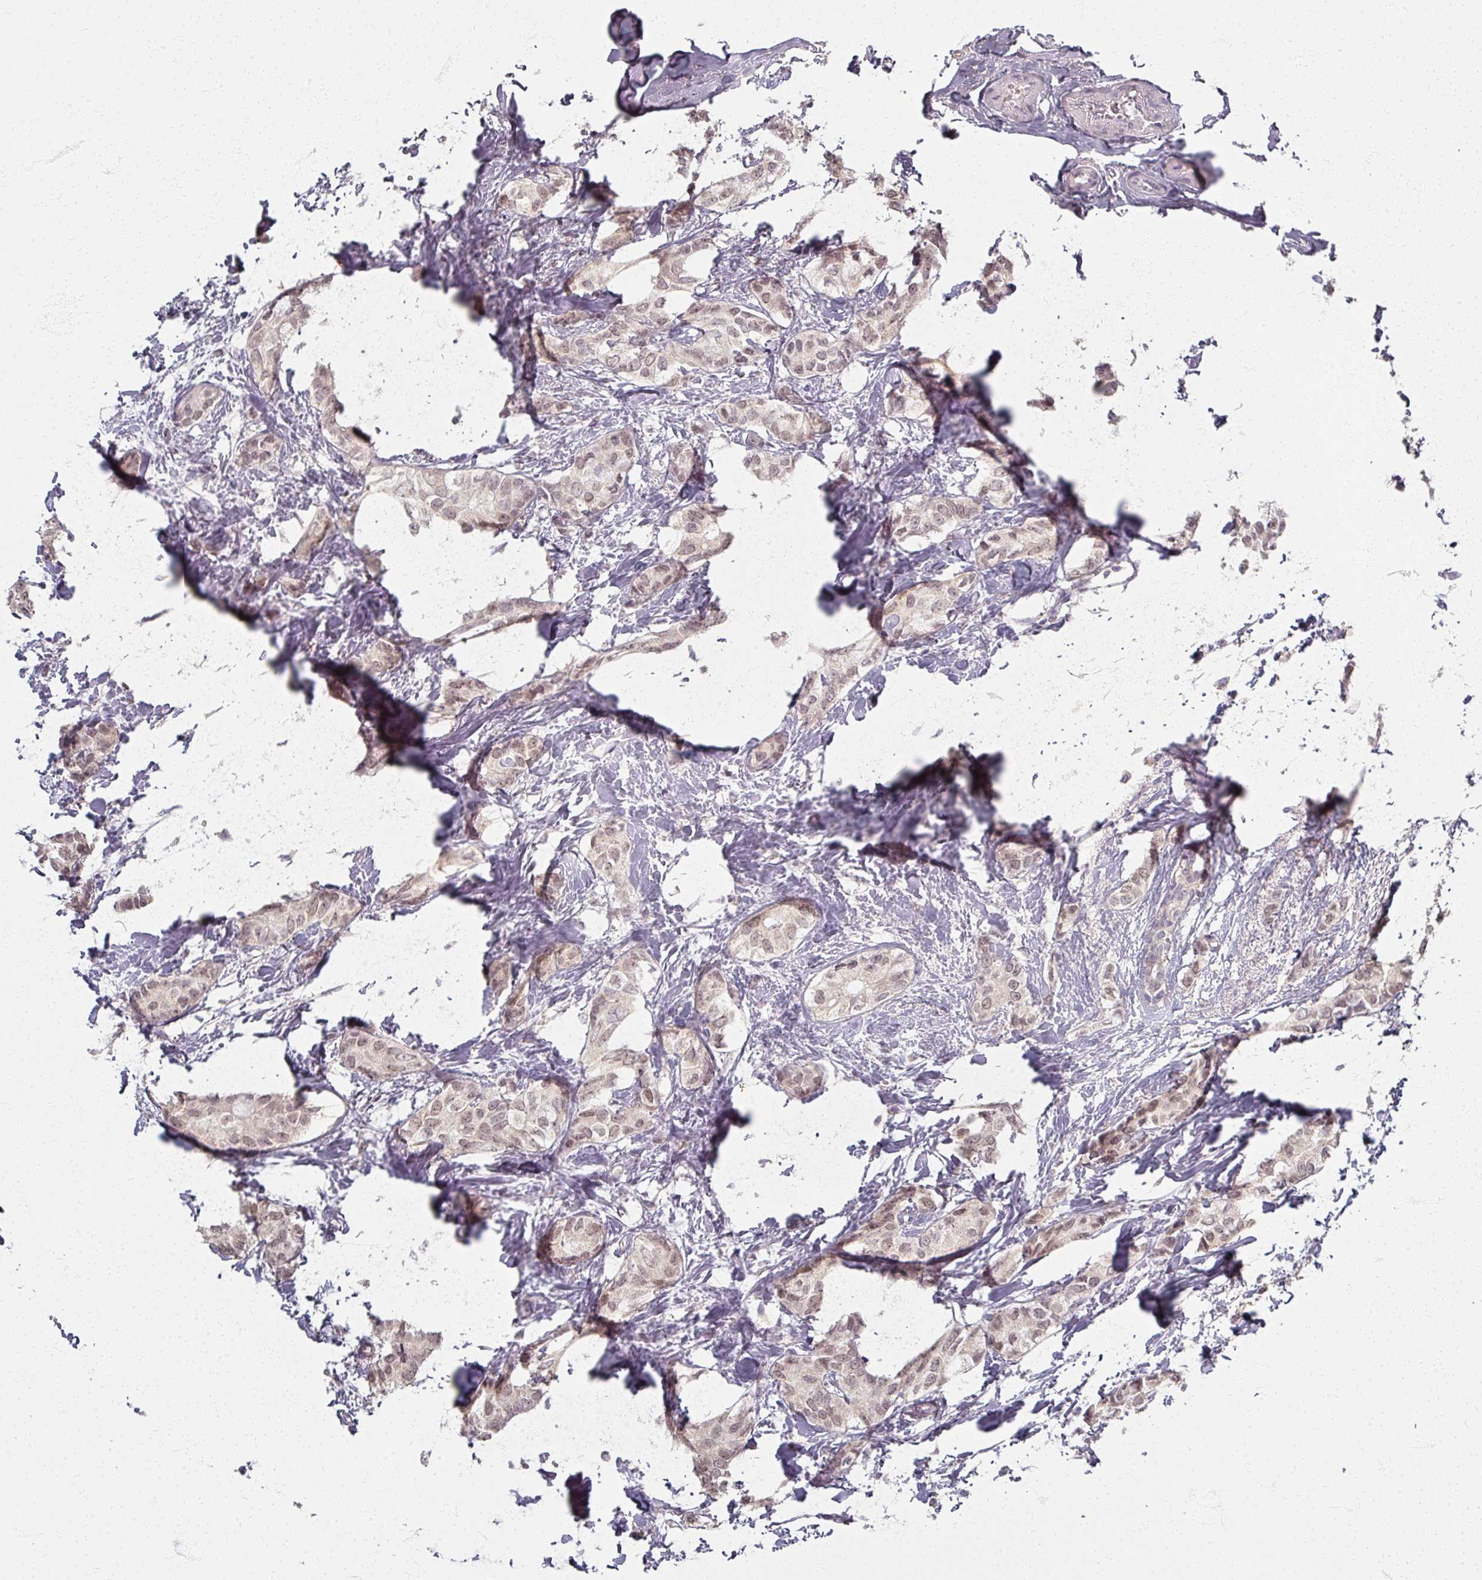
{"staining": {"intensity": "weak", "quantity": "<25%", "location": "nuclear"}, "tissue": "breast cancer", "cell_type": "Tumor cells", "image_type": "cancer", "snomed": [{"axis": "morphology", "description": "Duct carcinoma"}, {"axis": "topography", "description": "Breast"}], "caption": "Breast intraductal carcinoma stained for a protein using immunohistochemistry demonstrates no staining tumor cells.", "gene": "SOX11", "patient": {"sex": "female", "age": 73}}